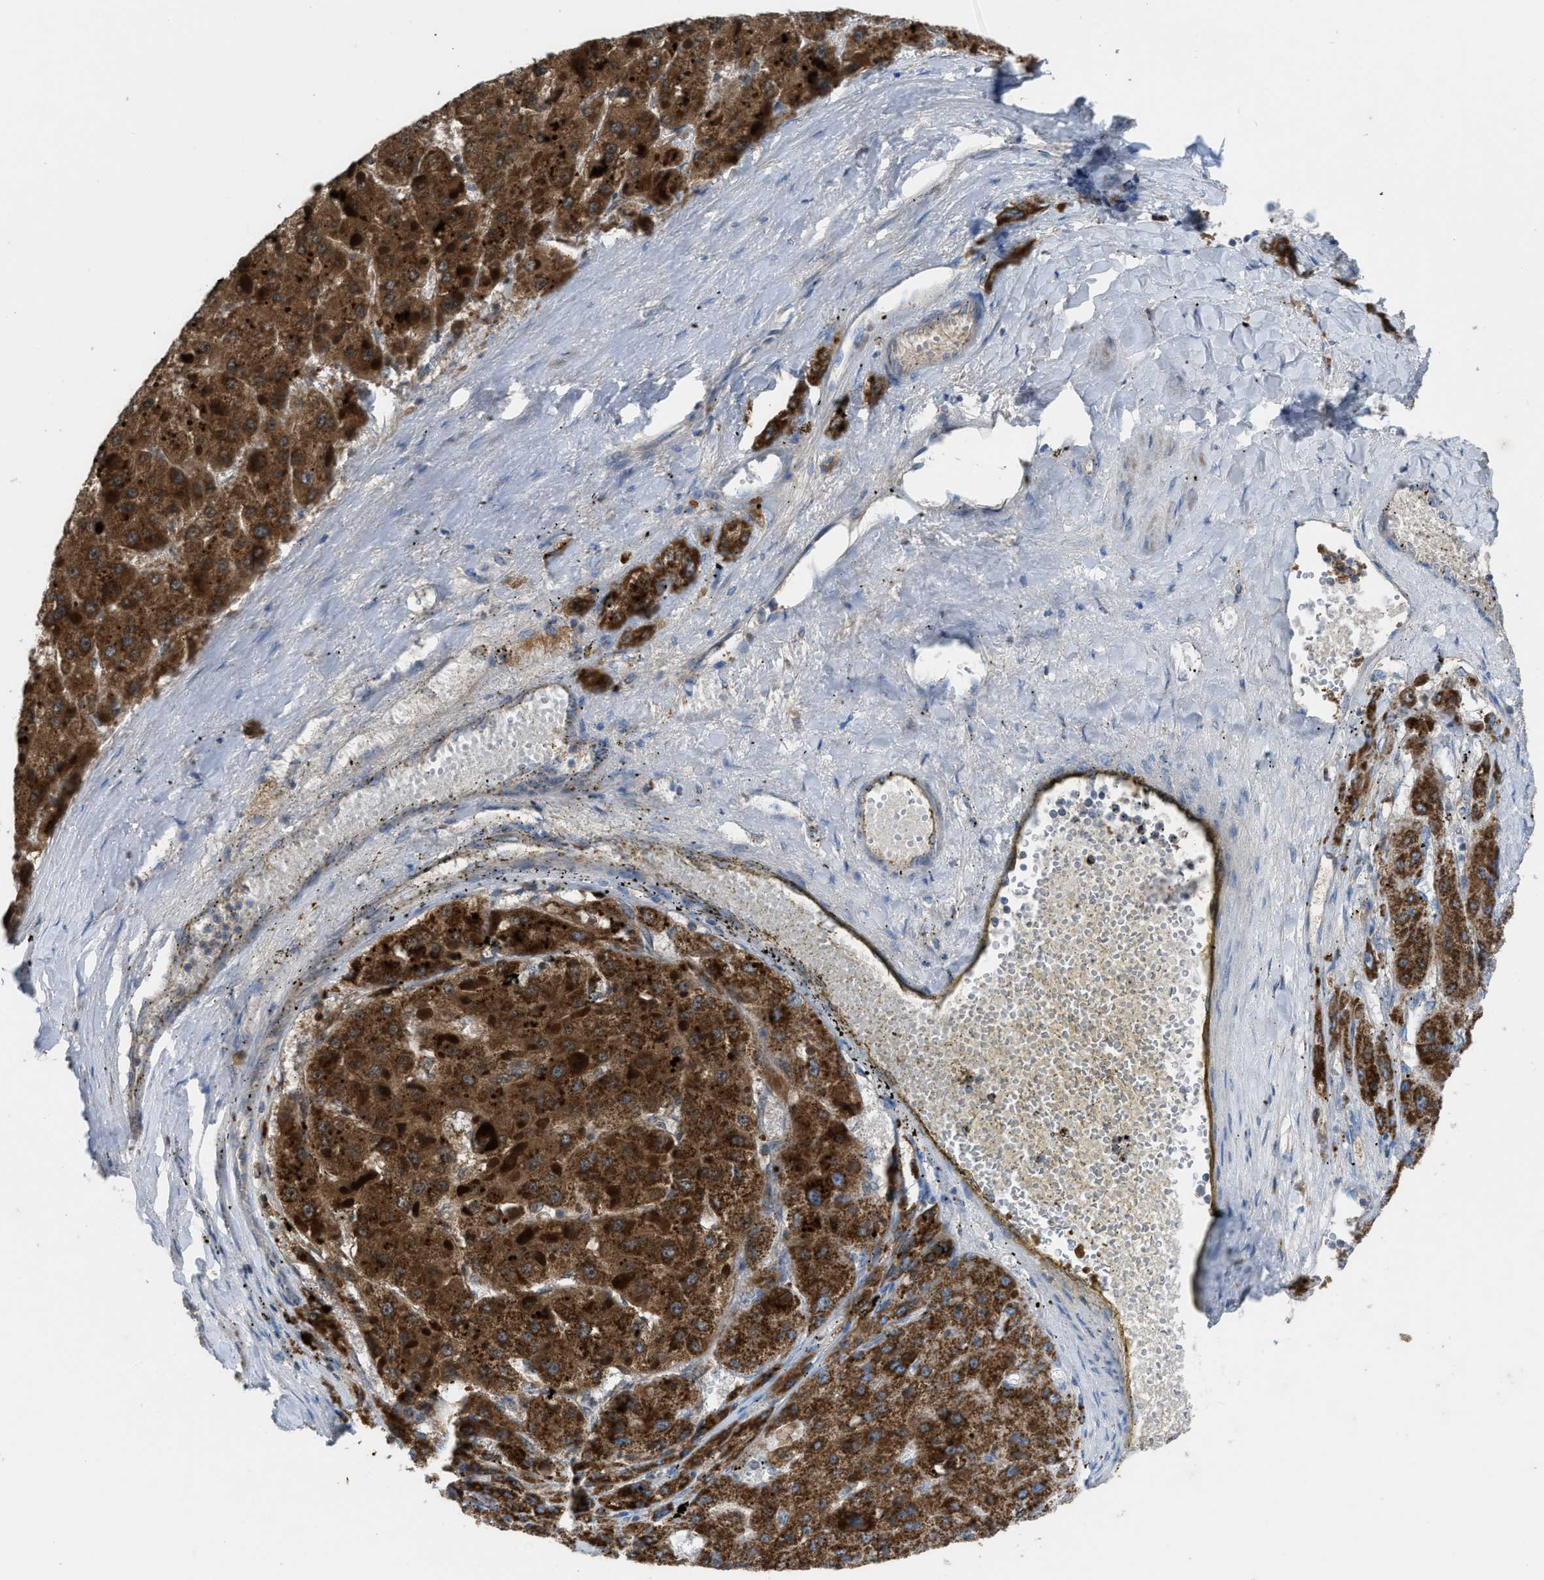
{"staining": {"intensity": "strong", "quantity": ">75%", "location": "cytoplasmic/membranous"}, "tissue": "liver cancer", "cell_type": "Tumor cells", "image_type": "cancer", "snomed": [{"axis": "morphology", "description": "Carcinoma, Hepatocellular, NOS"}, {"axis": "topography", "description": "Liver"}], "caption": "Liver hepatocellular carcinoma stained for a protein (brown) displays strong cytoplasmic/membranous positive staining in about >75% of tumor cells.", "gene": "ETFB", "patient": {"sex": "female", "age": 73}}